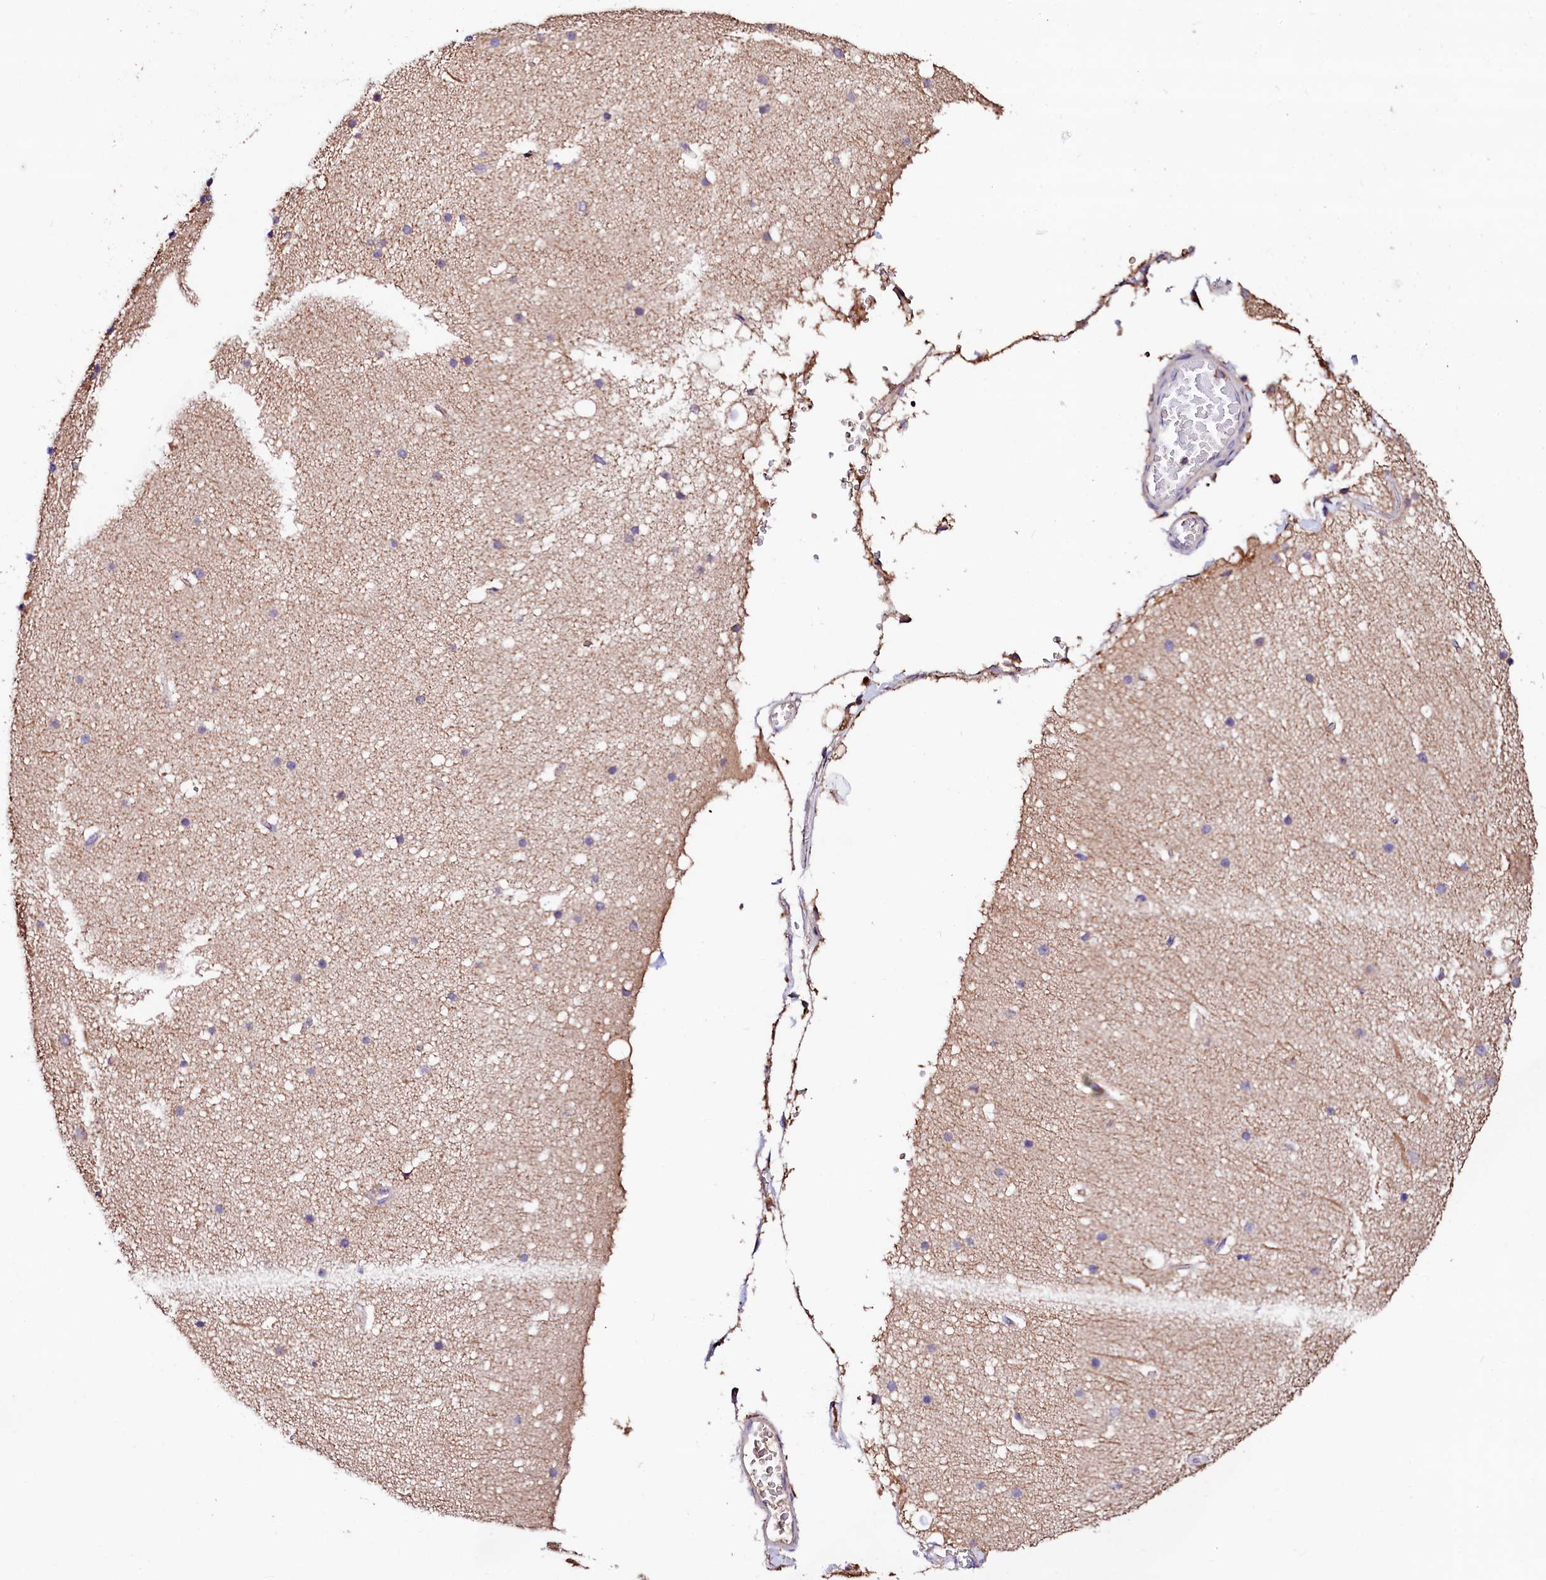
{"staining": {"intensity": "weak", "quantity": "25%-75%", "location": "cytoplasmic/membranous"}, "tissue": "cerebellum", "cell_type": "Cells in granular layer", "image_type": "normal", "snomed": [{"axis": "morphology", "description": "Normal tissue, NOS"}, {"axis": "topography", "description": "Cerebellum"}], "caption": "Immunohistochemistry histopathology image of unremarkable cerebellum: cerebellum stained using immunohistochemistry demonstrates low levels of weak protein expression localized specifically in the cytoplasmic/membranous of cells in granular layer, appearing as a cytoplasmic/membranous brown color.", "gene": "ST3GAL1", "patient": {"sex": "male", "age": 57}}